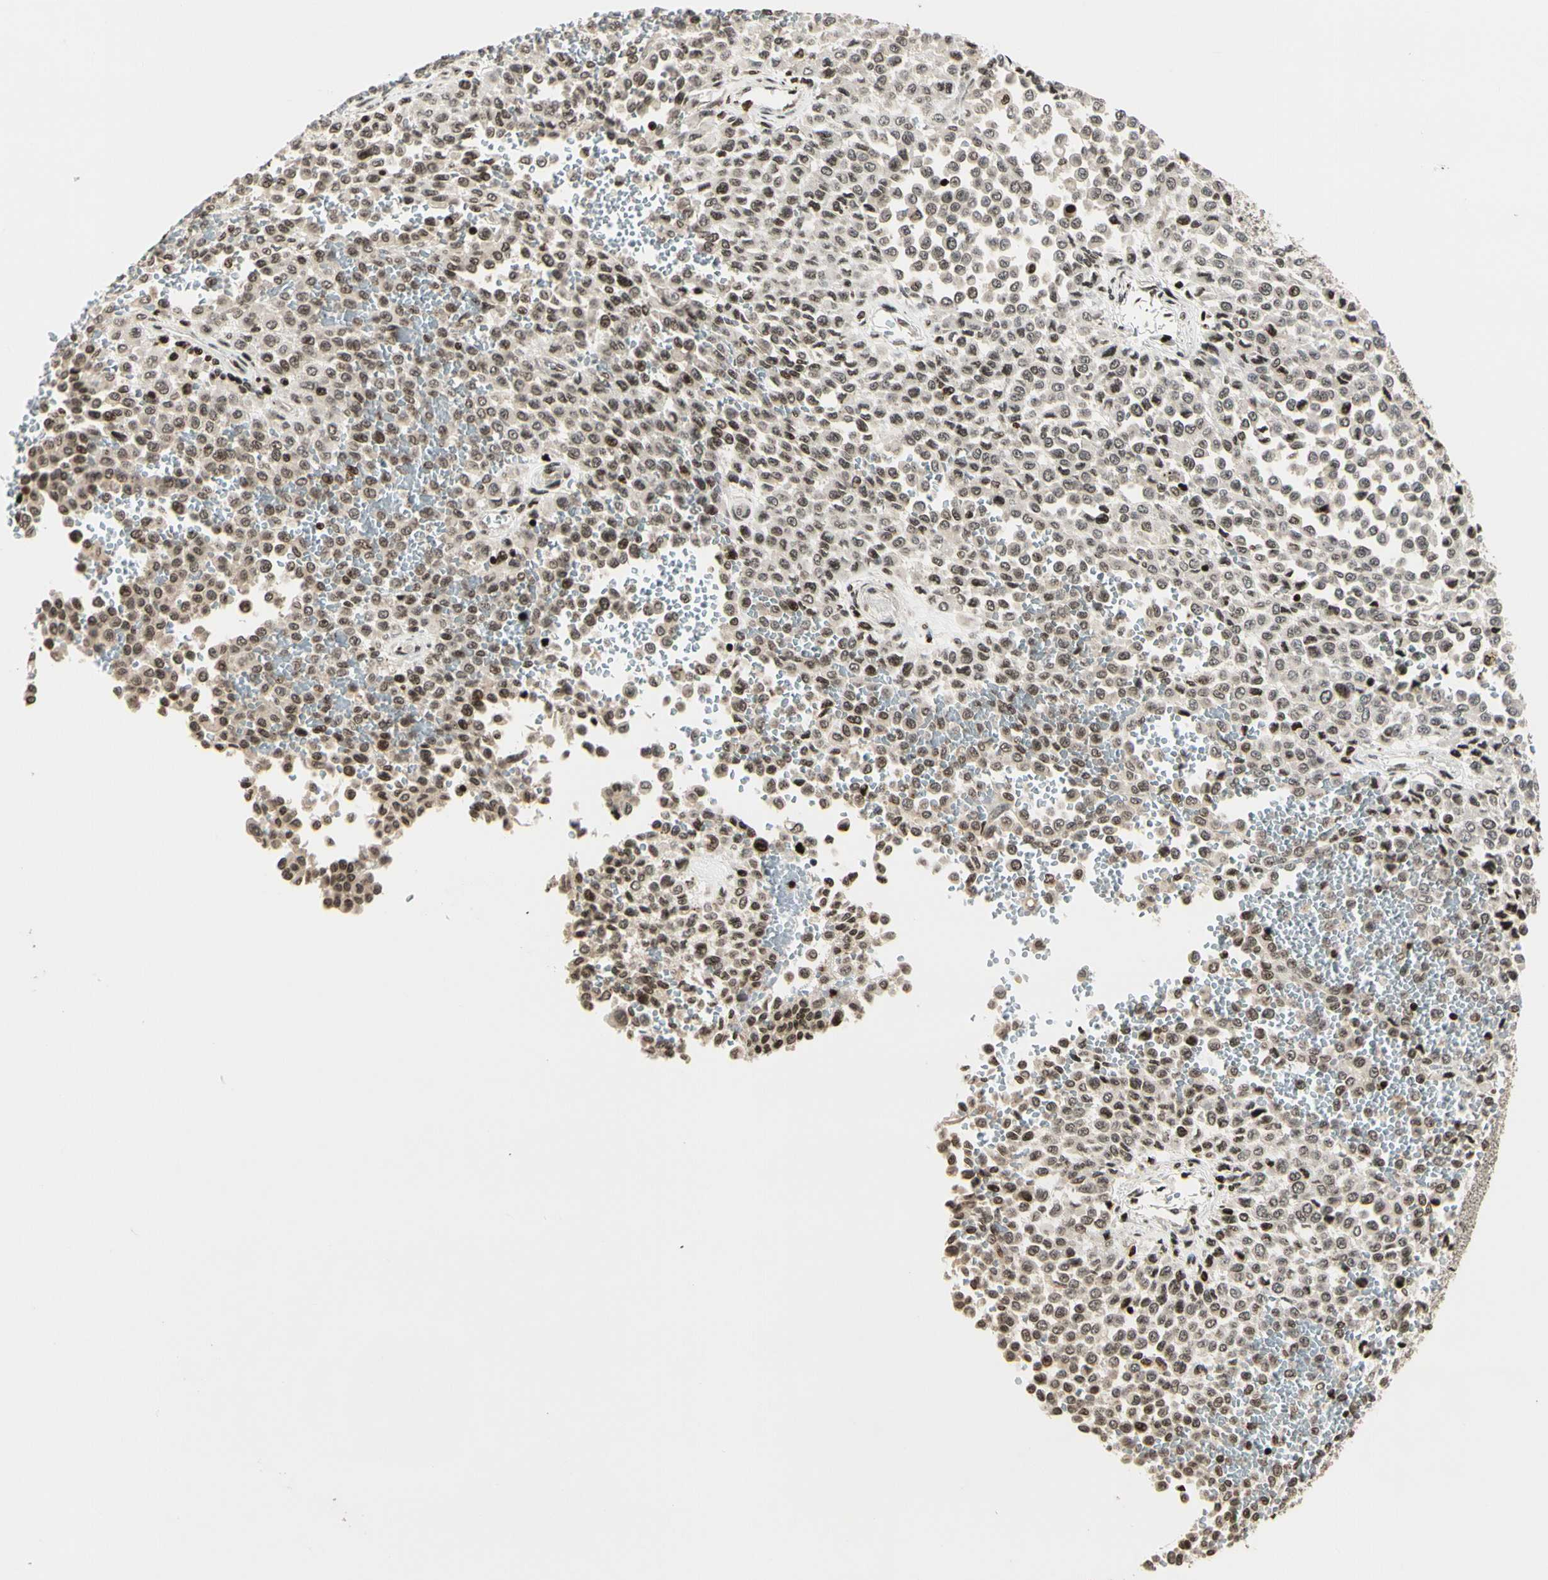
{"staining": {"intensity": "weak", "quantity": ">75%", "location": "nuclear"}, "tissue": "melanoma", "cell_type": "Tumor cells", "image_type": "cancer", "snomed": [{"axis": "morphology", "description": "Malignant melanoma, Metastatic site"}, {"axis": "topography", "description": "Pancreas"}], "caption": "Protein expression analysis of human malignant melanoma (metastatic site) reveals weak nuclear positivity in approximately >75% of tumor cells.", "gene": "TSHZ3", "patient": {"sex": "female", "age": 30}}